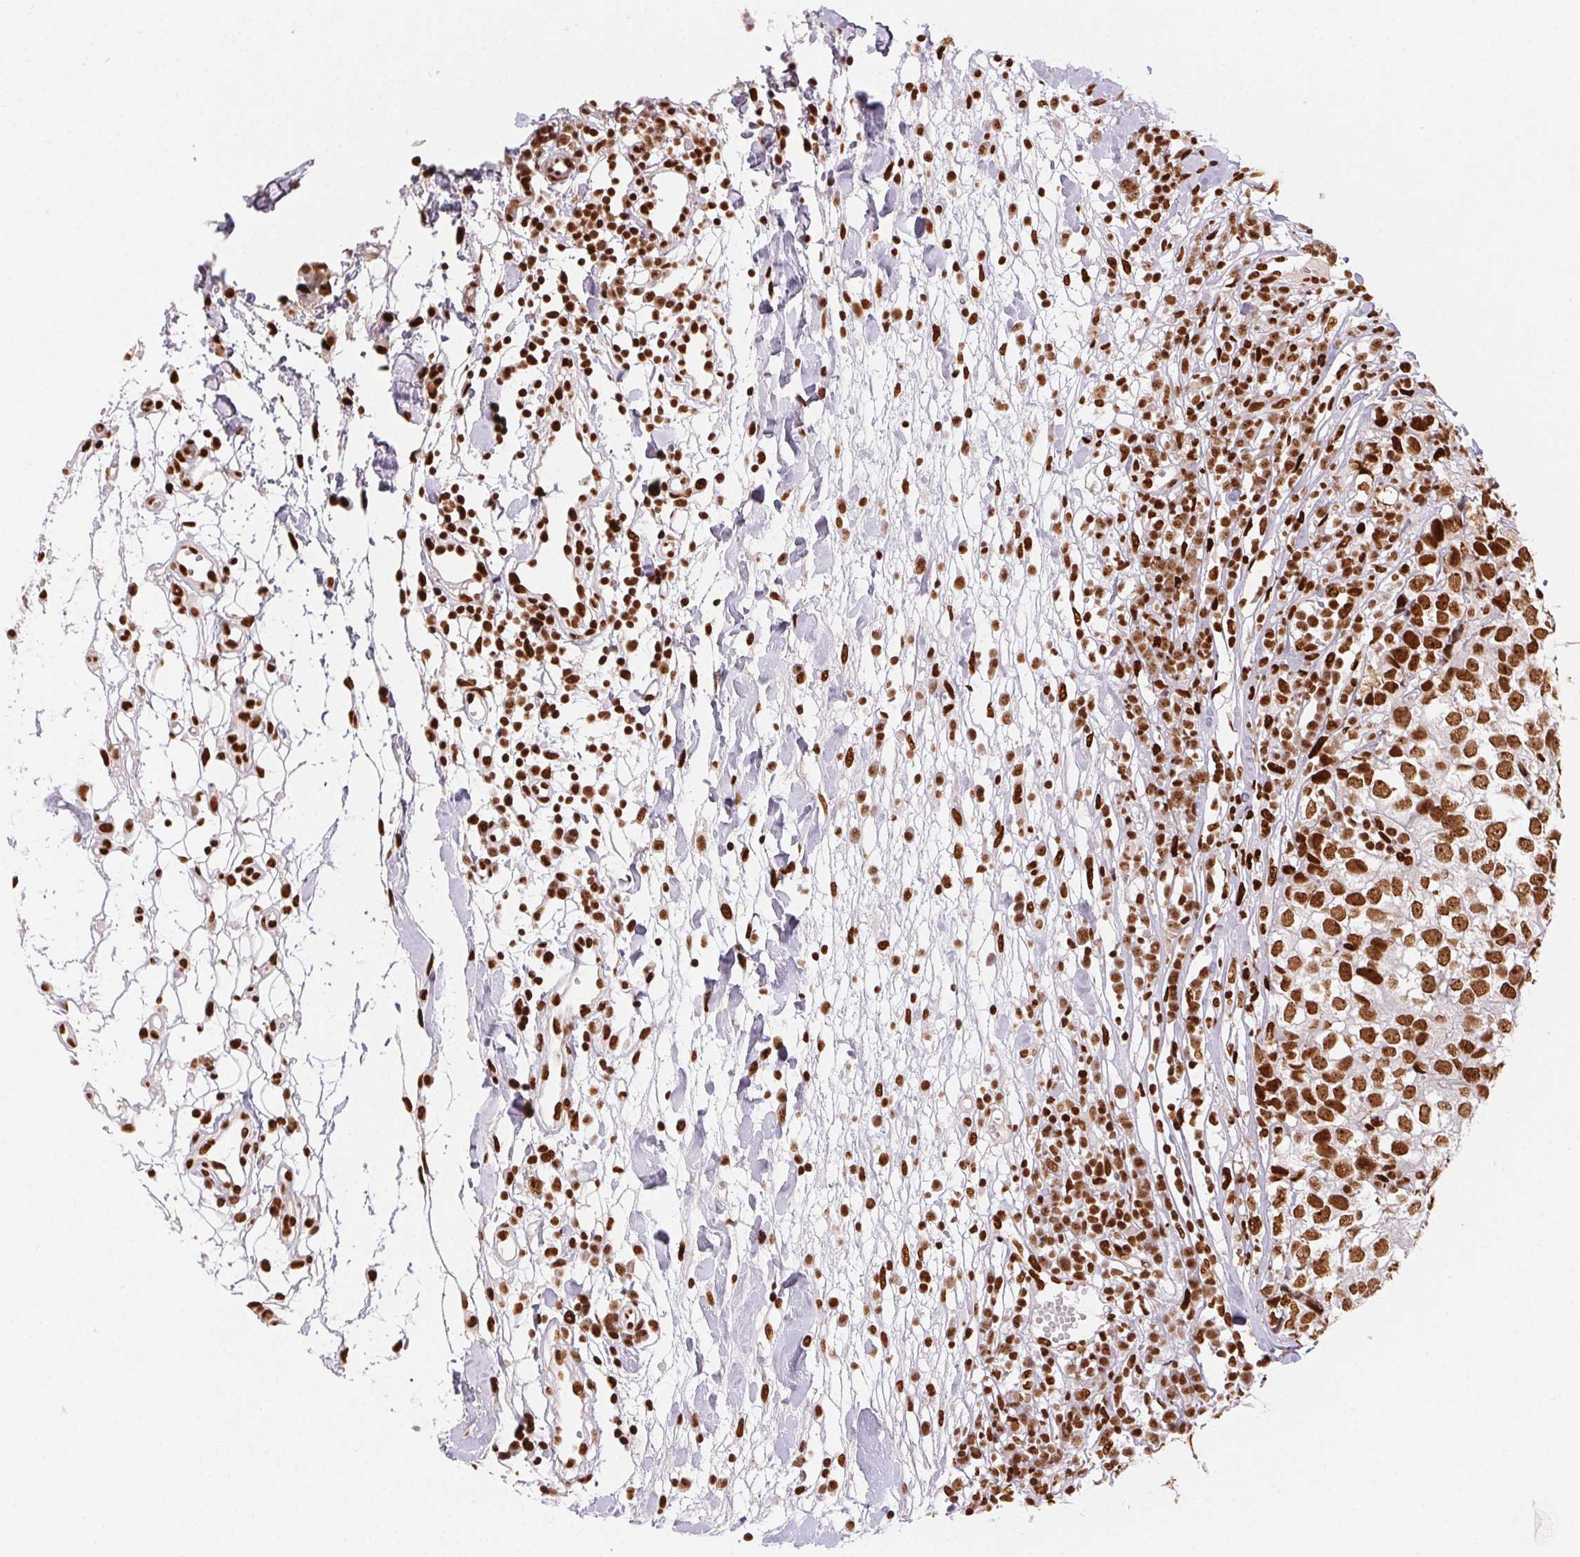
{"staining": {"intensity": "moderate", "quantity": ">75%", "location": "nuclear"}, "tissue": "breast cancer", "cell_type": "Tumor cells", "image_type": "cancer", "snomed": [{"axis": "morphology", "description": "Duct carcinoma"}, {"axis": "topography", "description": "Breast"}], "caption": "About >75% of tumor cells in human breast cancer (infiltrating ductal carcinoma) reveal moderate nuclear protein staining as visualized by brown immunohistochemical staining.", "gene": "ZNF80", "patient": {"sex": "female", "age": 30}}